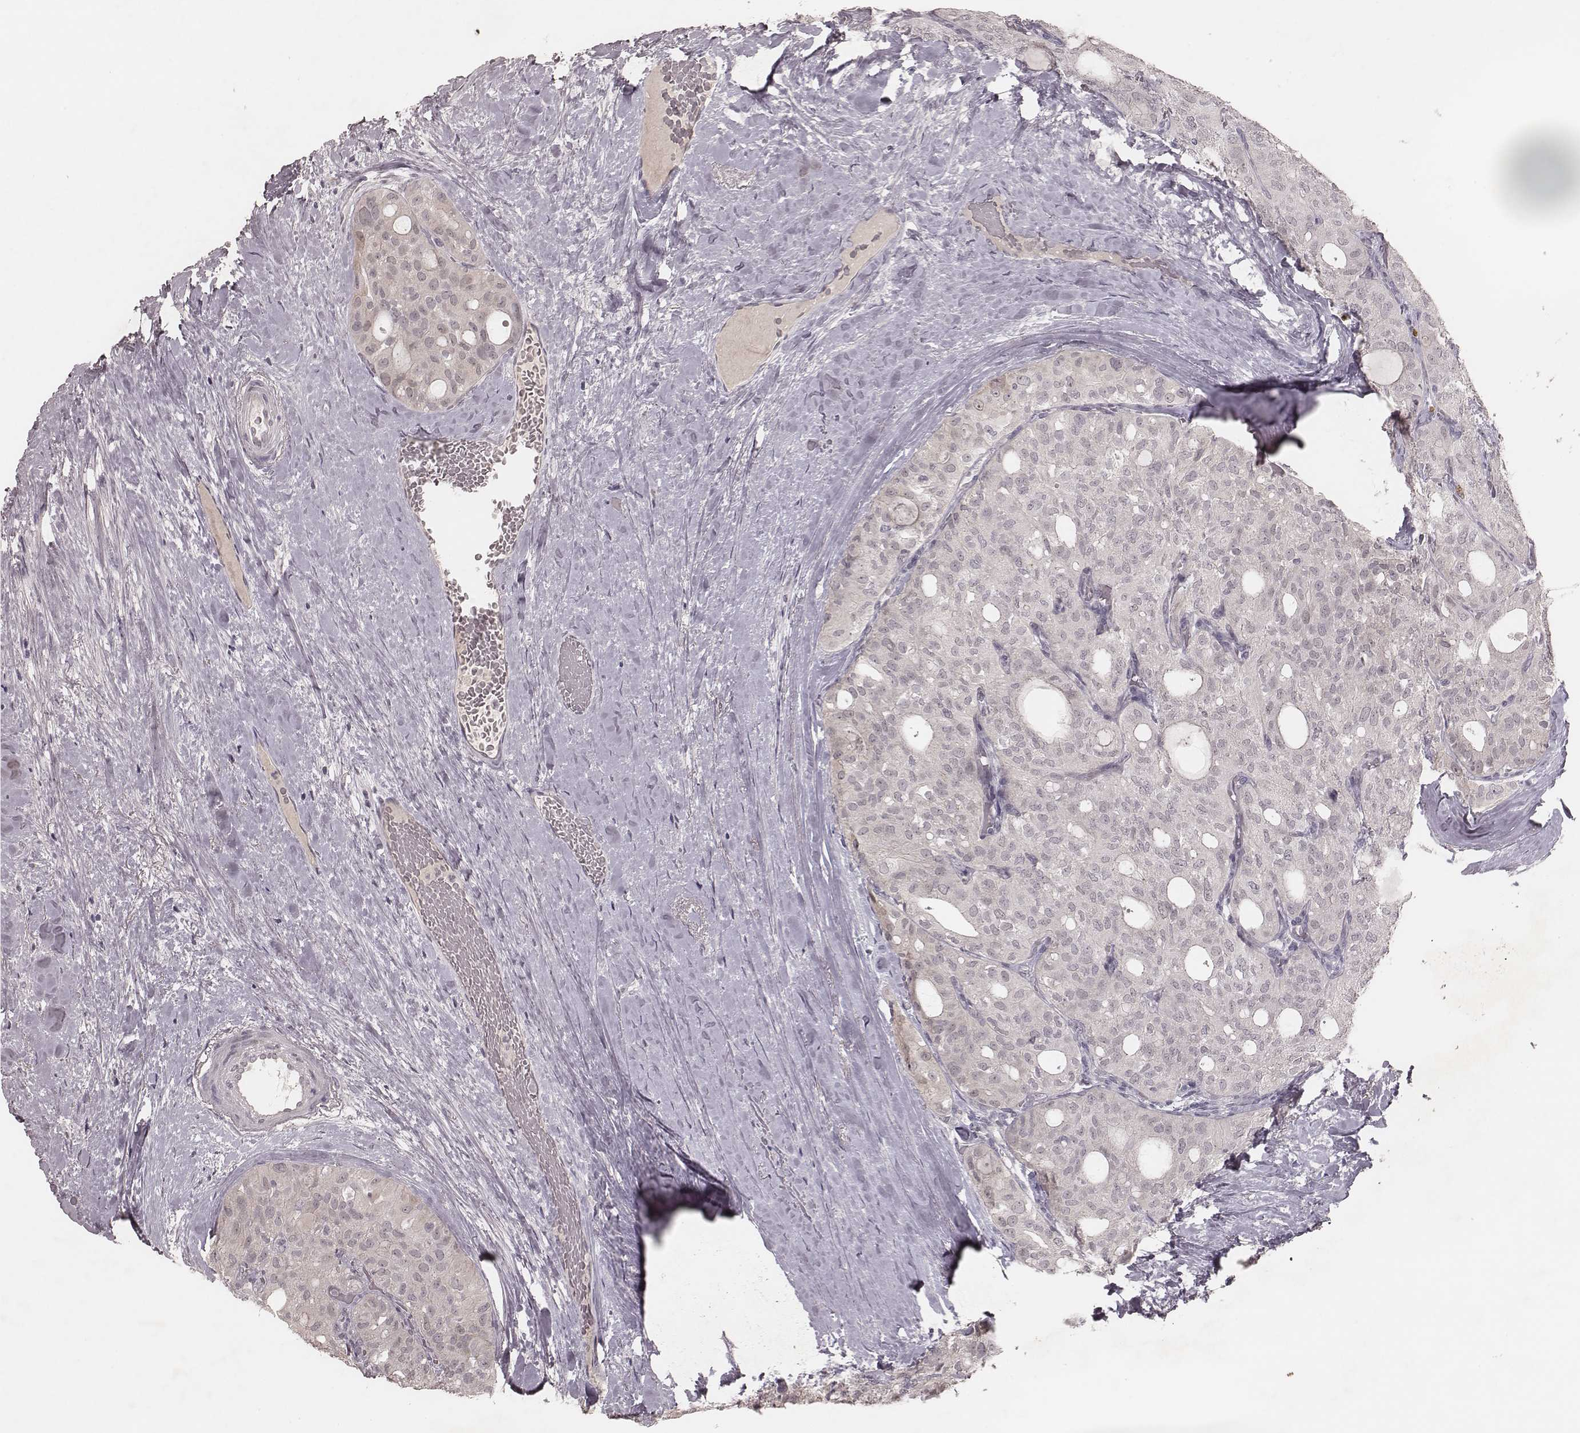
{"staining": {"intensity": "negative", "quantity": "none", "location": "none"}, "tissue": "thyroid cancer", "cell_type": "Tumor cells", "image_type": "cancer", "snomed": [{"axis": "morphology", "description": "Follicular adenoma carcinoma, NOS"}, {"axis": "topography", "description": "Thyroid gland"}], "caption": "There is no significant expression in tumor cells of follicular adenoma carcinoma (thyroid).", "gene": "FAM13B", "patient": {"sex": "male", "age": 75}}